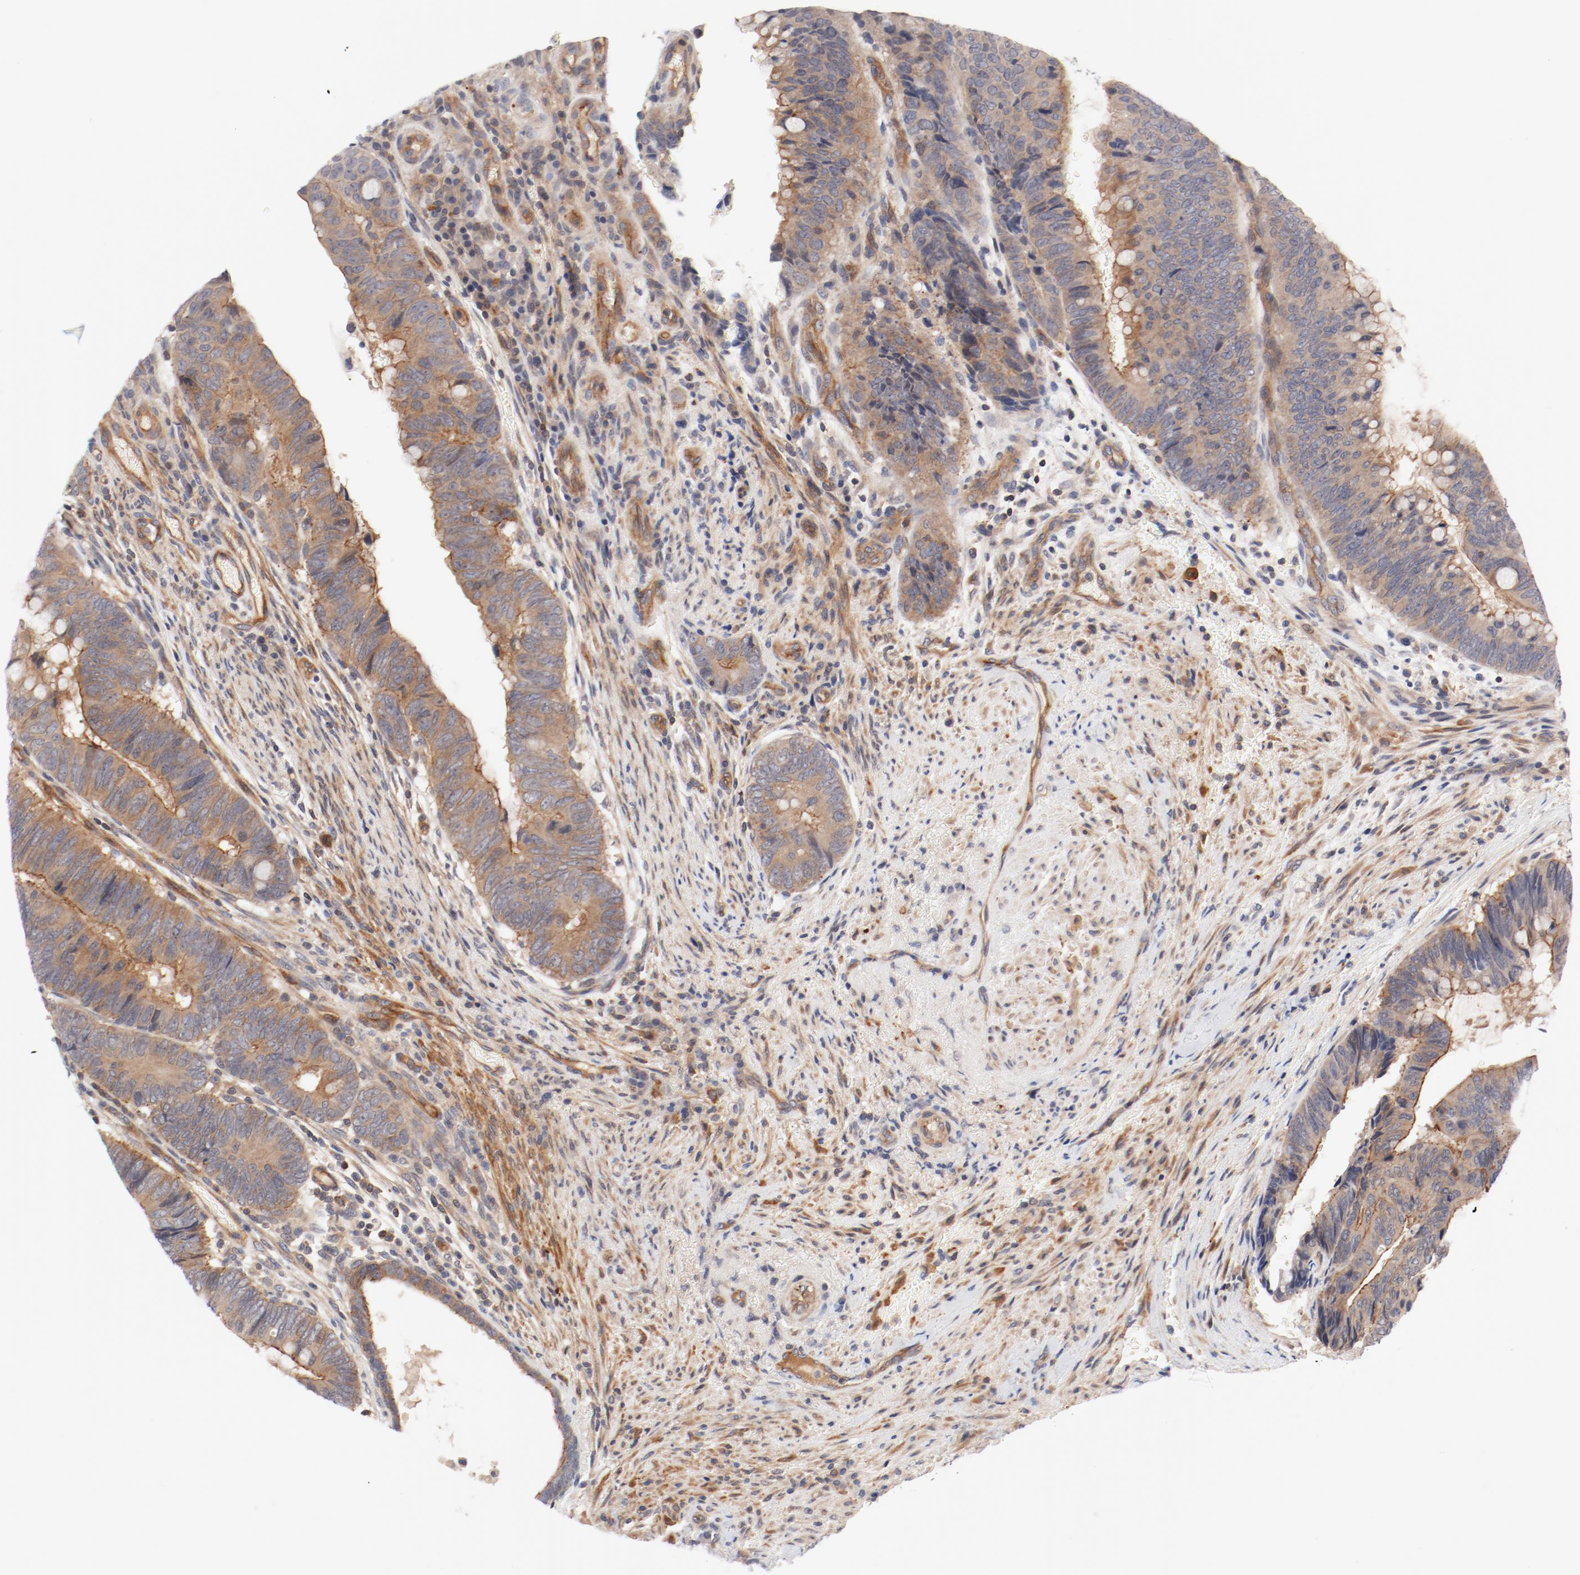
{"staining": {"intensity": "moderate", "quantity": ">75%", "location": "cytoplasmic/membranous"}, "tissue": "colorectal cancer", "cell_type": "Tumor cells", "image_type": "cancer", "snomed": [{"axis": "morphology", "description": "Normal tissue, NOS"}, {"axis": "morphology", "description": "Adenocarcinoma, NOS"}, {"axis": "topography", "description": "Rectum"}], "caption": "IHC (DAB (3,3'-diaminobenzidine)) staining of colorectal cancer (adenocarcinoma) displays moderate cytoplasmic/membranous protein positivity in about >75% of tumor cells.", "gene": "ZNF267", "patient": {"sex": "male", "age": 92}}